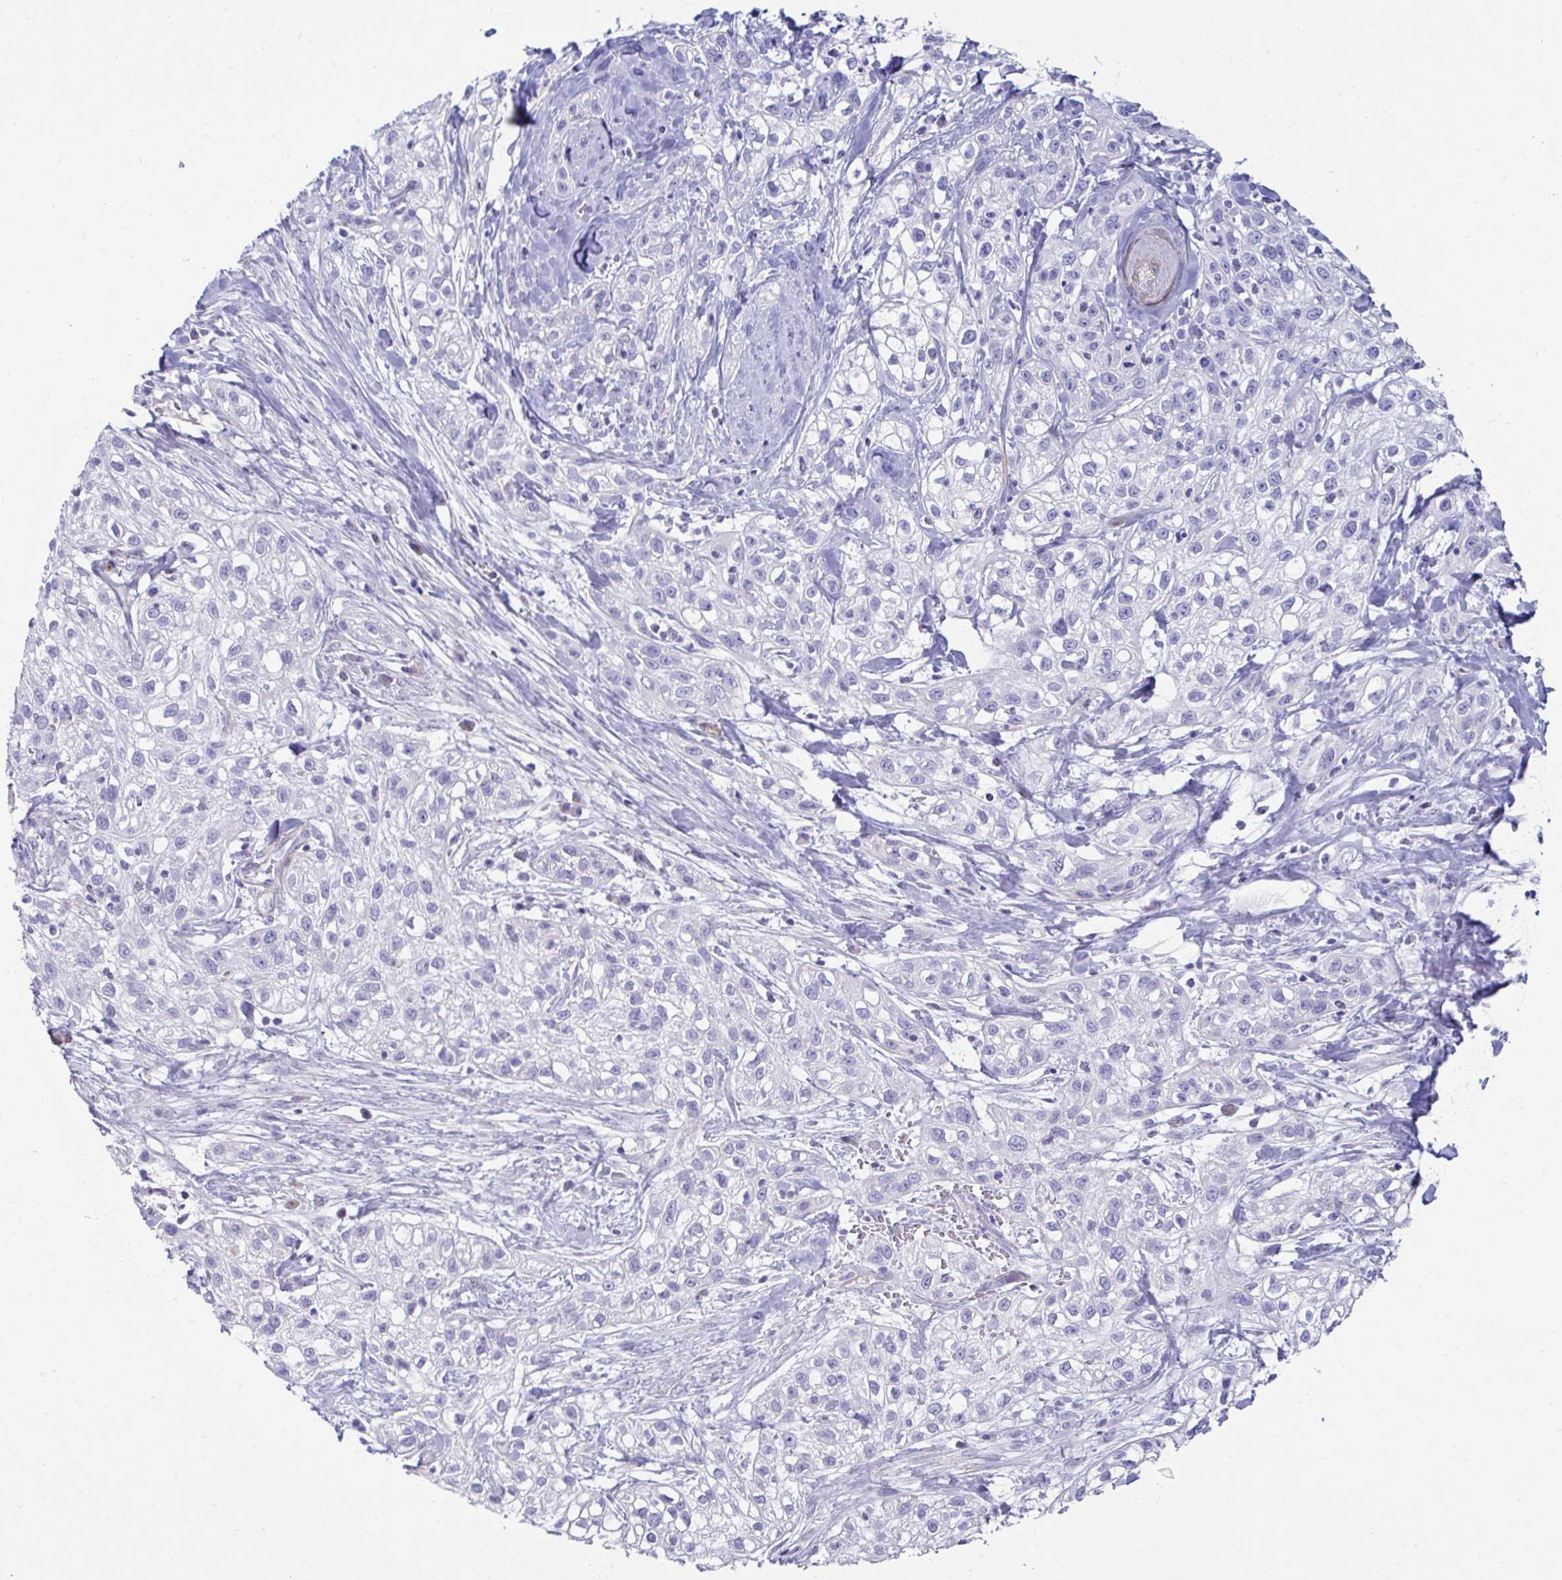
{"staining": {"intensity": "negative", "quantity": "none", "location": "none"}, "tissue": "skin cancer", "cell_type": "Tumor cells", "image_type": "cancer", "snomed": [{"axis": "morphology", "description": "Squamous cell carcinoma, NOS"}, {"axis": "topography", "description": "Skin"}], "caption": "High magnification brightfield microscopy of skin squamous cell carcinoma stained with DAB (brown) and counterstained with hematoxylin (blue): tumor cells show no significant staining. The staining is performed using DAB (3,3'-diaminobenzidine) brown chromogen with nuclei counter-stained in using hematoxylin.", "gene": "UBL3", "patient": {"sex": "male", "age": 82}}